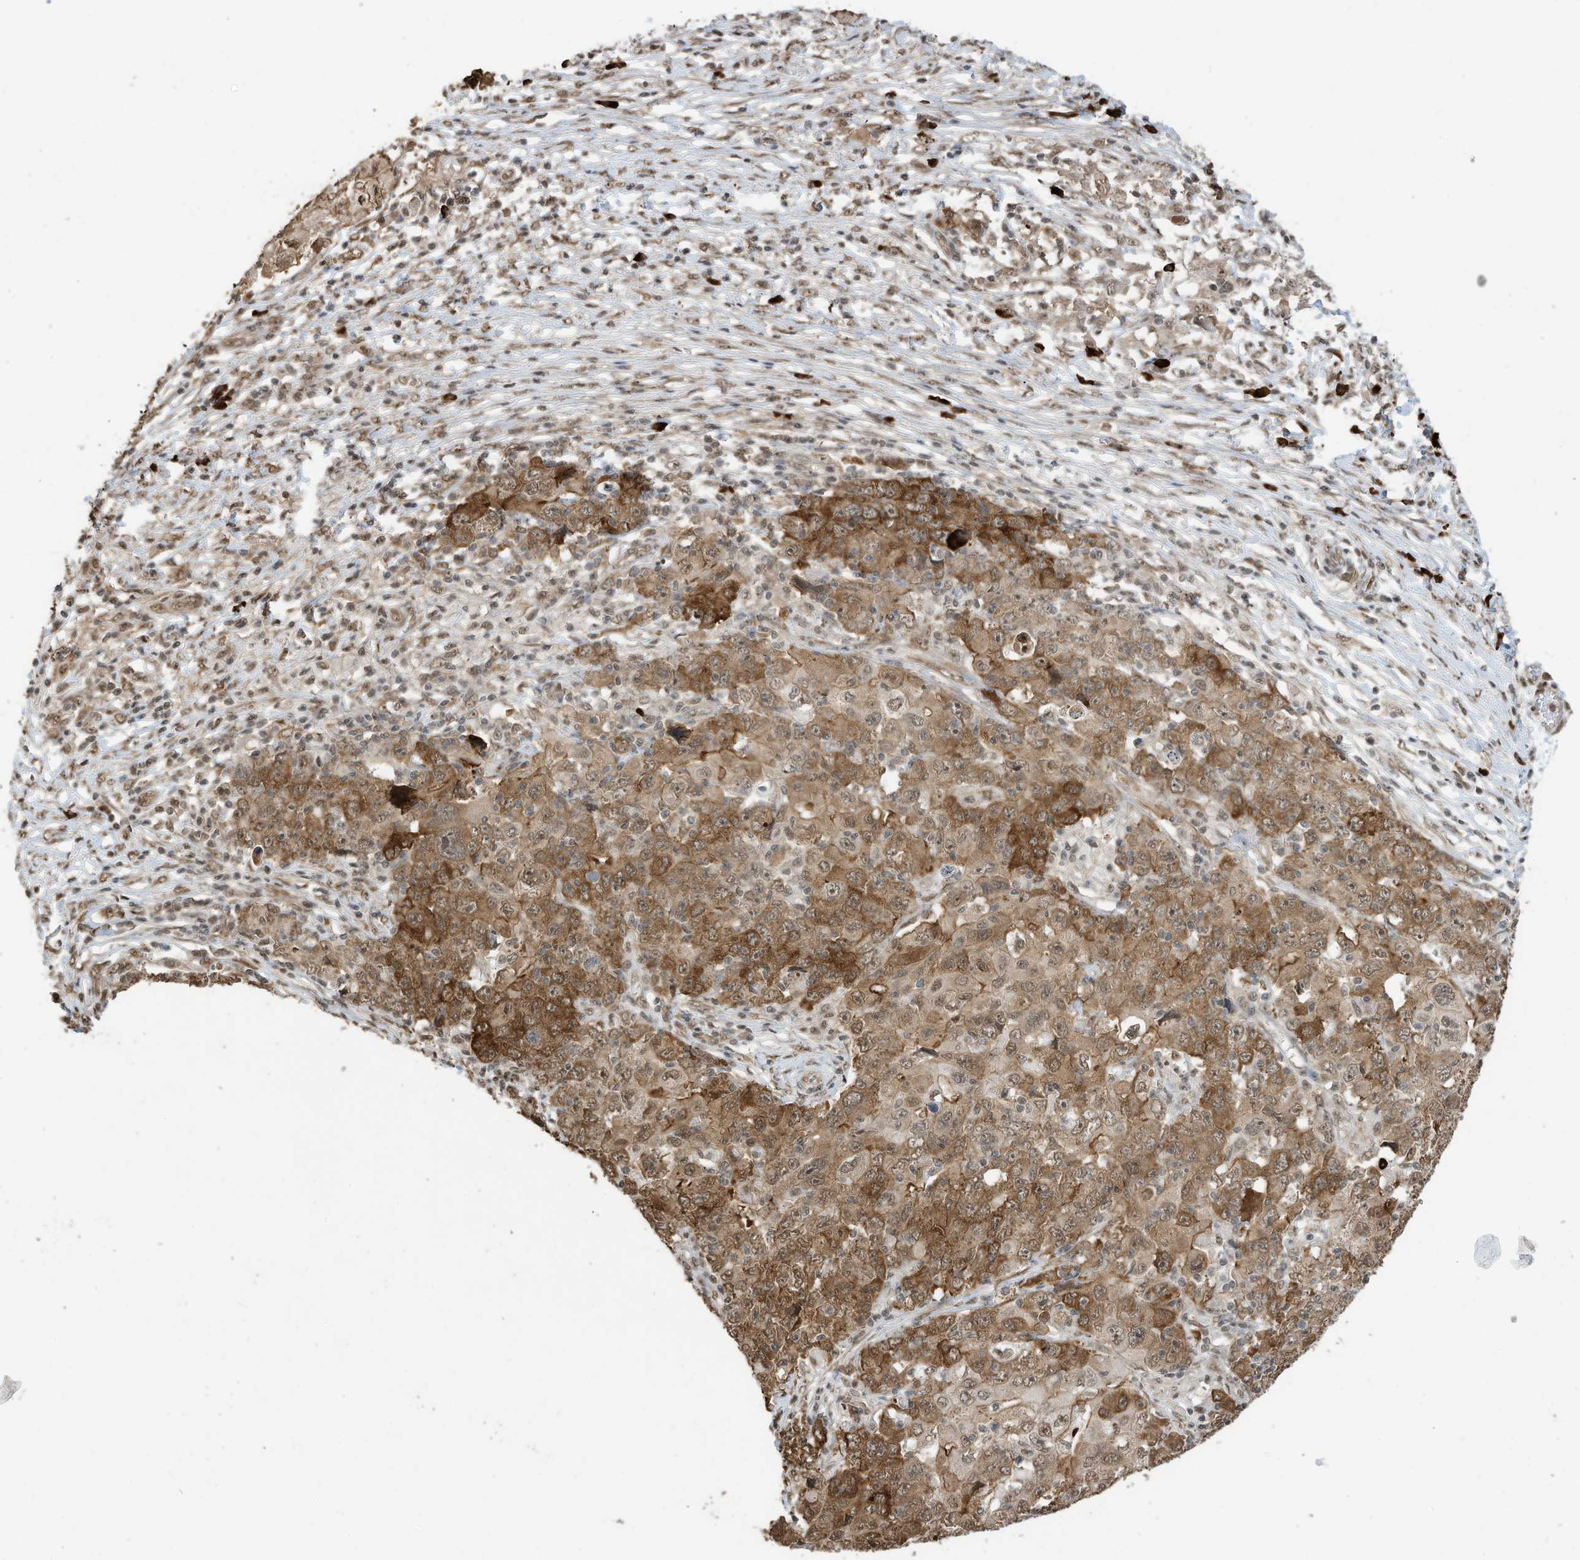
{"staining": {"intensity": "moderate", "quantity": ">75%", "location": "cytoplasmic/membranous,nuclear"}, "tissue": "ovarian cancer", "cell_type": "Tumor cells", "image_type": "cancer", "snomed": [{"axis": "morphology", "description": "Carcinoma, endometroid"}, {"axis": "topography", "description": "Ovary"}], "caption": "Endometroid carcinoma (ovarian) stained with a brown dye reveals moderate cytoplasmic/membranous and nuclear positive positivity in approximately >75% of tumor cells.", "gene": "ZNF195", "patient": {"sex": "female", "age": 42}}